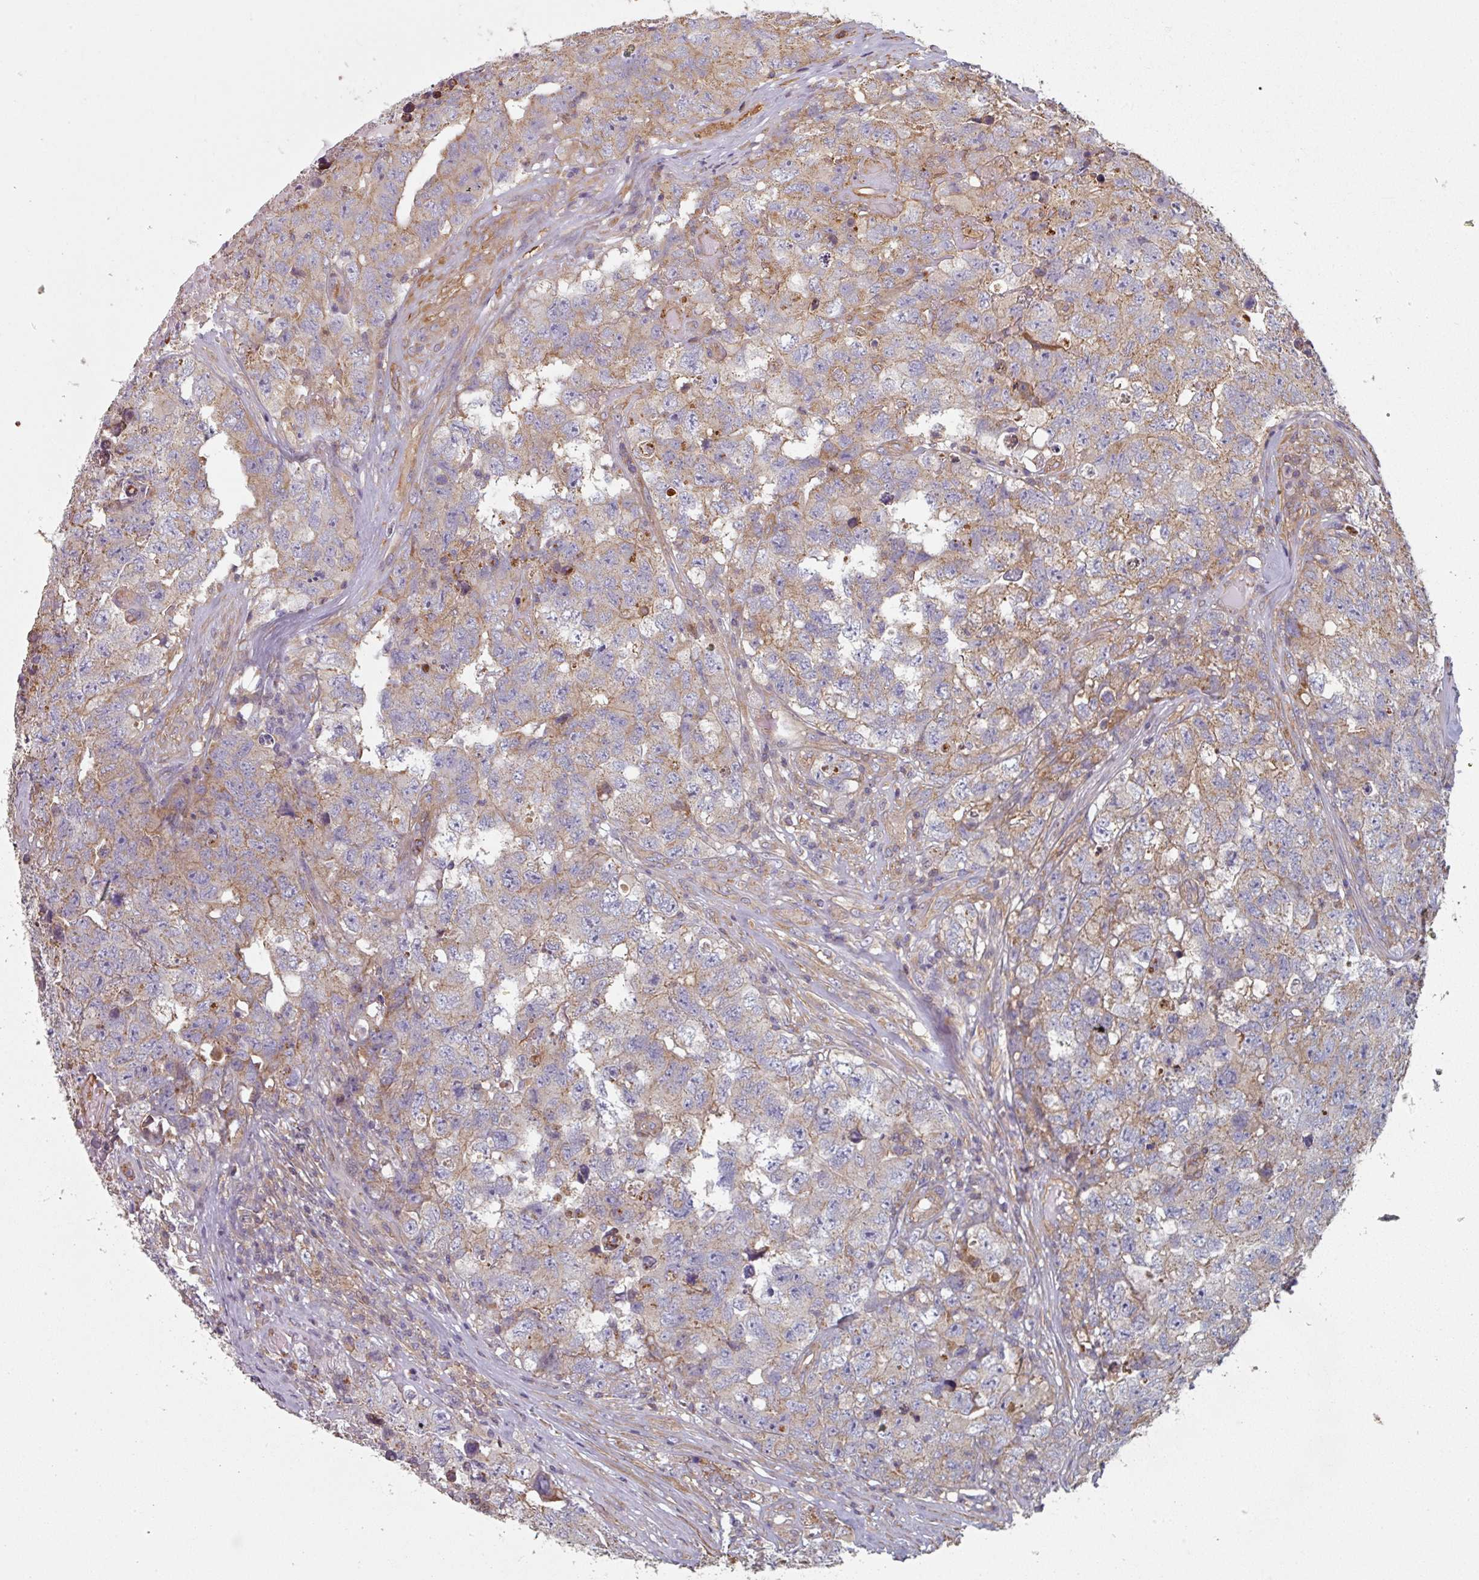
{"staining": {"intensity": "moderate", "quantity": "<25%", "location": "cytoplasmic/membranous"}, "tissue": "testis cancer", "cell_type": "Tumor cells", "image_type": "cancer", "snomed": [{"axis": "morphology", "description": "Carcinoma, Embryonal, NOS"}, {"axis": "topography", "description": "Testis"}], "caption": "DAB (3,3'-diaminobenzidine) immunohistochemical staining of human testis cancer shows moderate cytoplasmic/membranous protein staining in about <25% of tumor cells. The protein of interest is shown in brown color, while the nuclei are stained blue.", "gene": "GSTA4", "patient": {"sex": "male", "age": 31}}